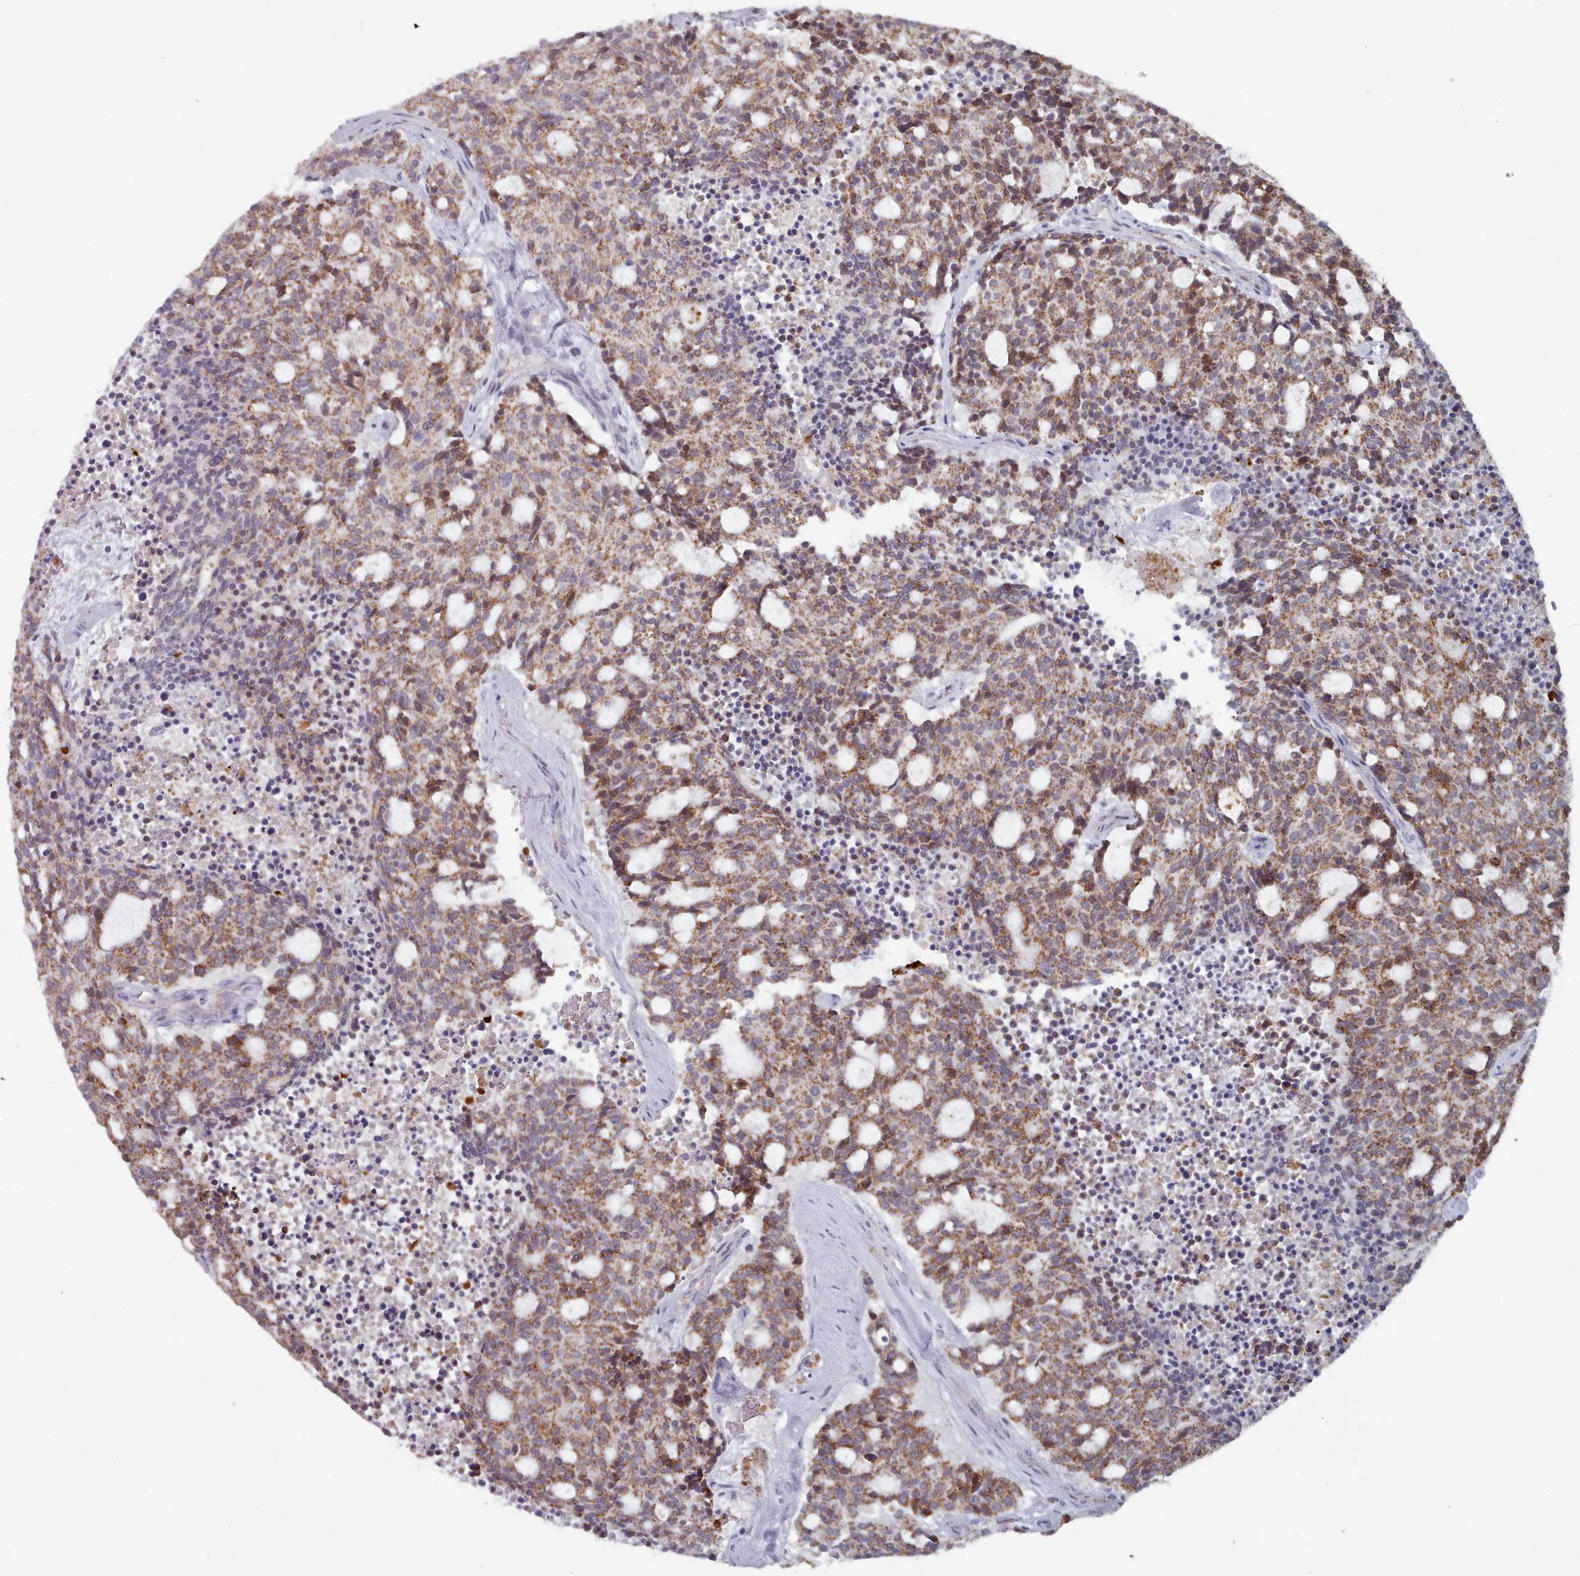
{"staining": {"intensity": "moderate", "quantity": ">75%", "location": "cytoplasmic/membranous"}, "tissue": "carcinoid", "cell_type": "Tumor cells", "image_type": "cancer", "snomed": [{"axis": "morphology", "description": "Carcinoid, malignant, NOS"}, {"axis": "topography", "description": "Pancreas"}], "caption": "Immunohistochemical staining of human carcinoid reveals moderate cytoplasmic/membranous protein expression in about >75% of tumor cells.", "gene": "TRARG1", "patient": {"sex": "female", "age": 54}}